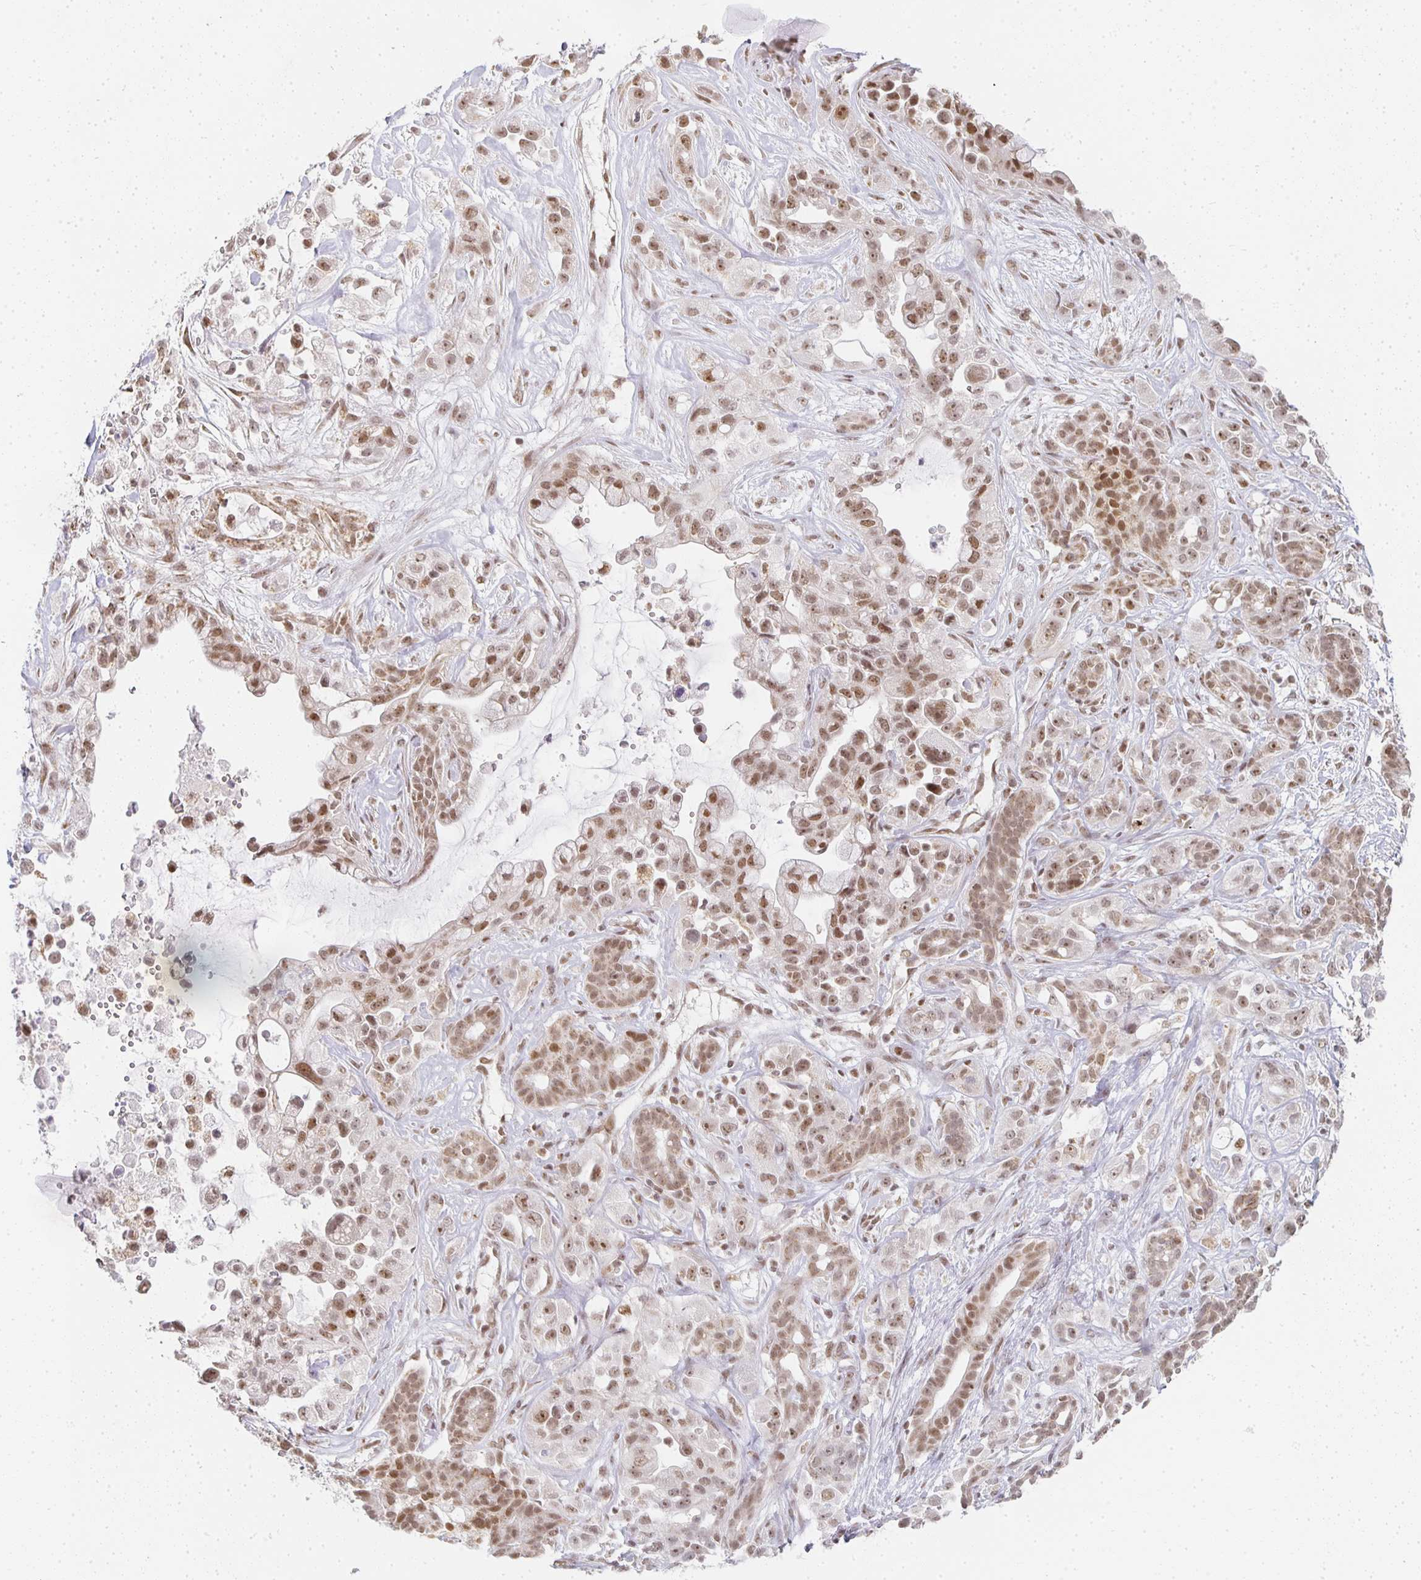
{"staining": {"intensity": "moderate", "quantity": ">75%", "location": "nuclear"}, "tissue": "pancreatic cancer", "cell_type": "Tumor cells", "image_type": "cancer", "snomed": [{"axis": "morphology", "description": "Adenocarcinoma, NOS"}, {"axis": "topography", "description": "Pancreas"}], "caption": "A medium amount of moderate nuclear expression is identified in approximately >75% of tumor cells in pancreatic adenocarcinoma tissue.", "gene": "SMARCA2", "patient": {"sex": "male", "age": 44}}